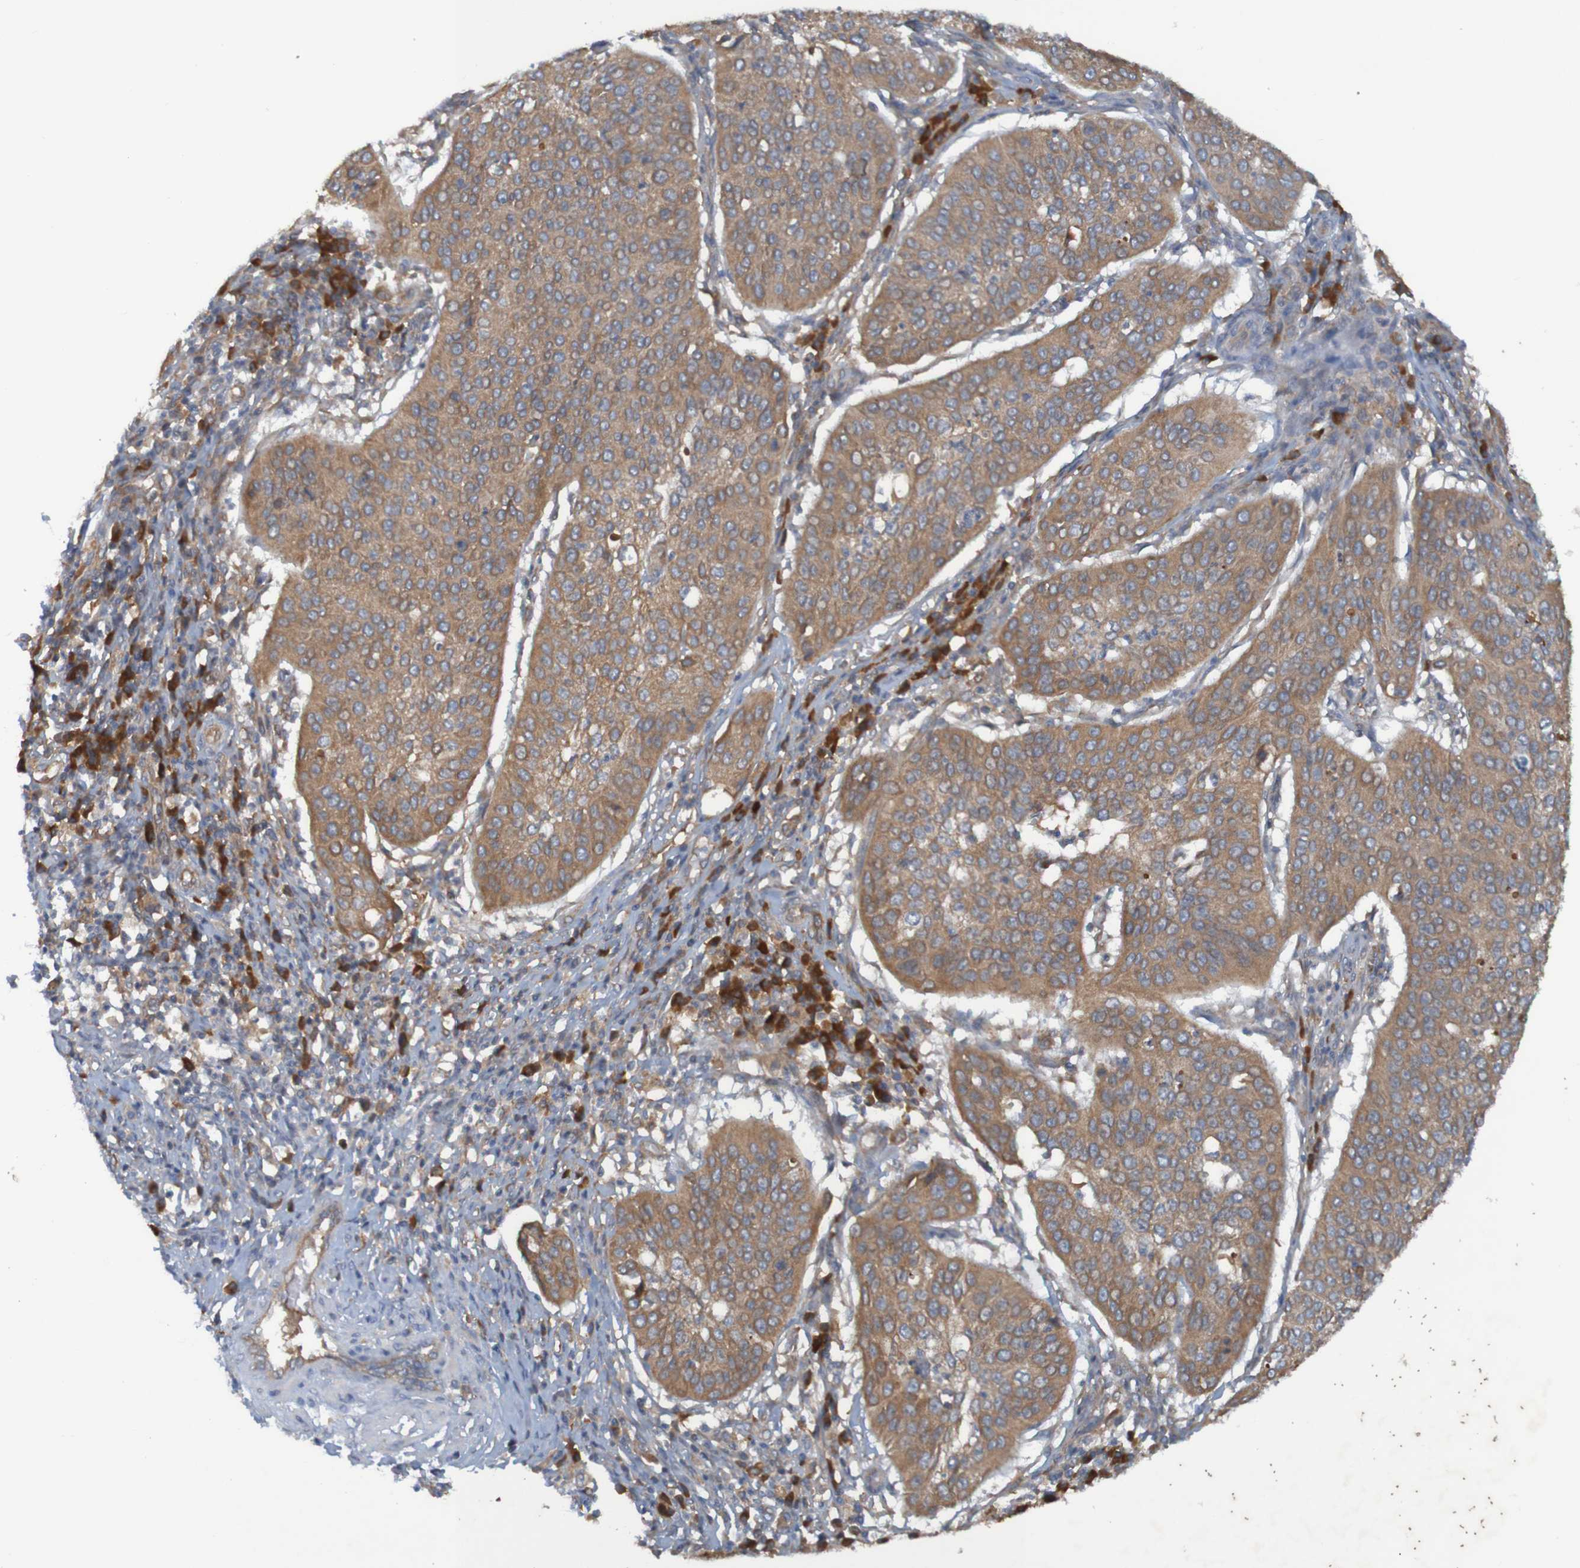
{"staining": {"intensity": "moderate", "quantity": ">75%", "location": "cytoplasmic/membranous"}, "tissue": "cervical cancer", "cell_type": "Tumor cells", "image_type": "cancer", "snomed": [{"axis": "morphology", "description": "Normal tissue, NOS"}, {"axis": "morphology", "description": "Squamous cell carcinoma, NOS"}, {"axis": "topography", "description": "Cervix"}], "caption": "IHC staining of cervical cancer (squamous cell carcinoma), which reveals medium levels of moderate cytoplasmic/membranous expression in about >75% of tumor cells indicating moderate cytoplasmic/membranous protein staining. The staining was performed using DAB (3,3'-diaminobenzidine) (brown) for protein detection and nuclei were counterstained in hematoxylin (blue).", "gene": "DNAJC4", "patient": {"sex": "female", "age": 39}}